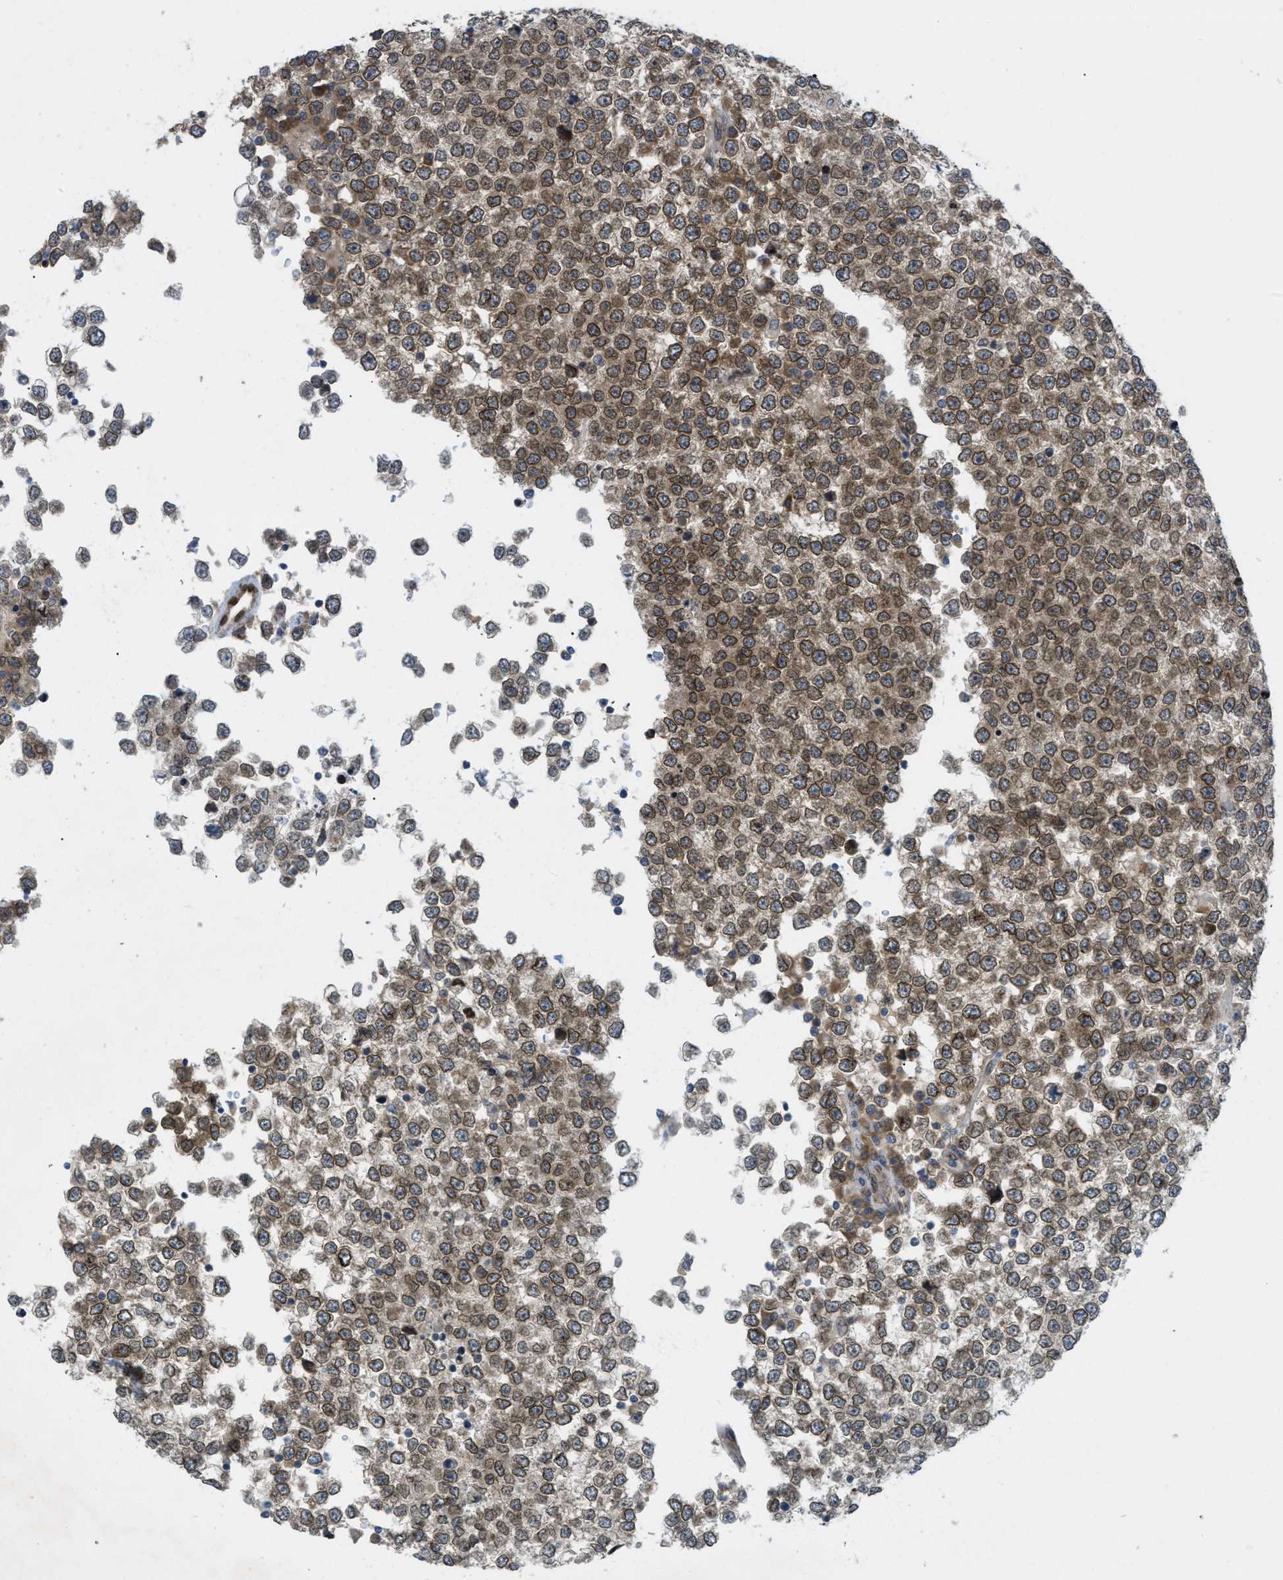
{"staining": {"intensity": "moderate", "quantity": ">75%", "location": "cytoplasmic/membranous,nuclear"}, "tissue": "testis cancer", "cell_type": "Tumor cells", "image_type": "cancer", "snomed": [{"axis": "morphology", "description": "Seminoma, NOS"}, {"axis": "topography", "description": "Testis"}], "caption": "Brown immunohistochemical staining in testis cancer (seminoma) displays moderate cytoplasmic/membranous and nuclear positivity in approximately >75% of tumor cells.", "gene": "EIF2AK3", "patient": {"sex": "male", "age": 65}}